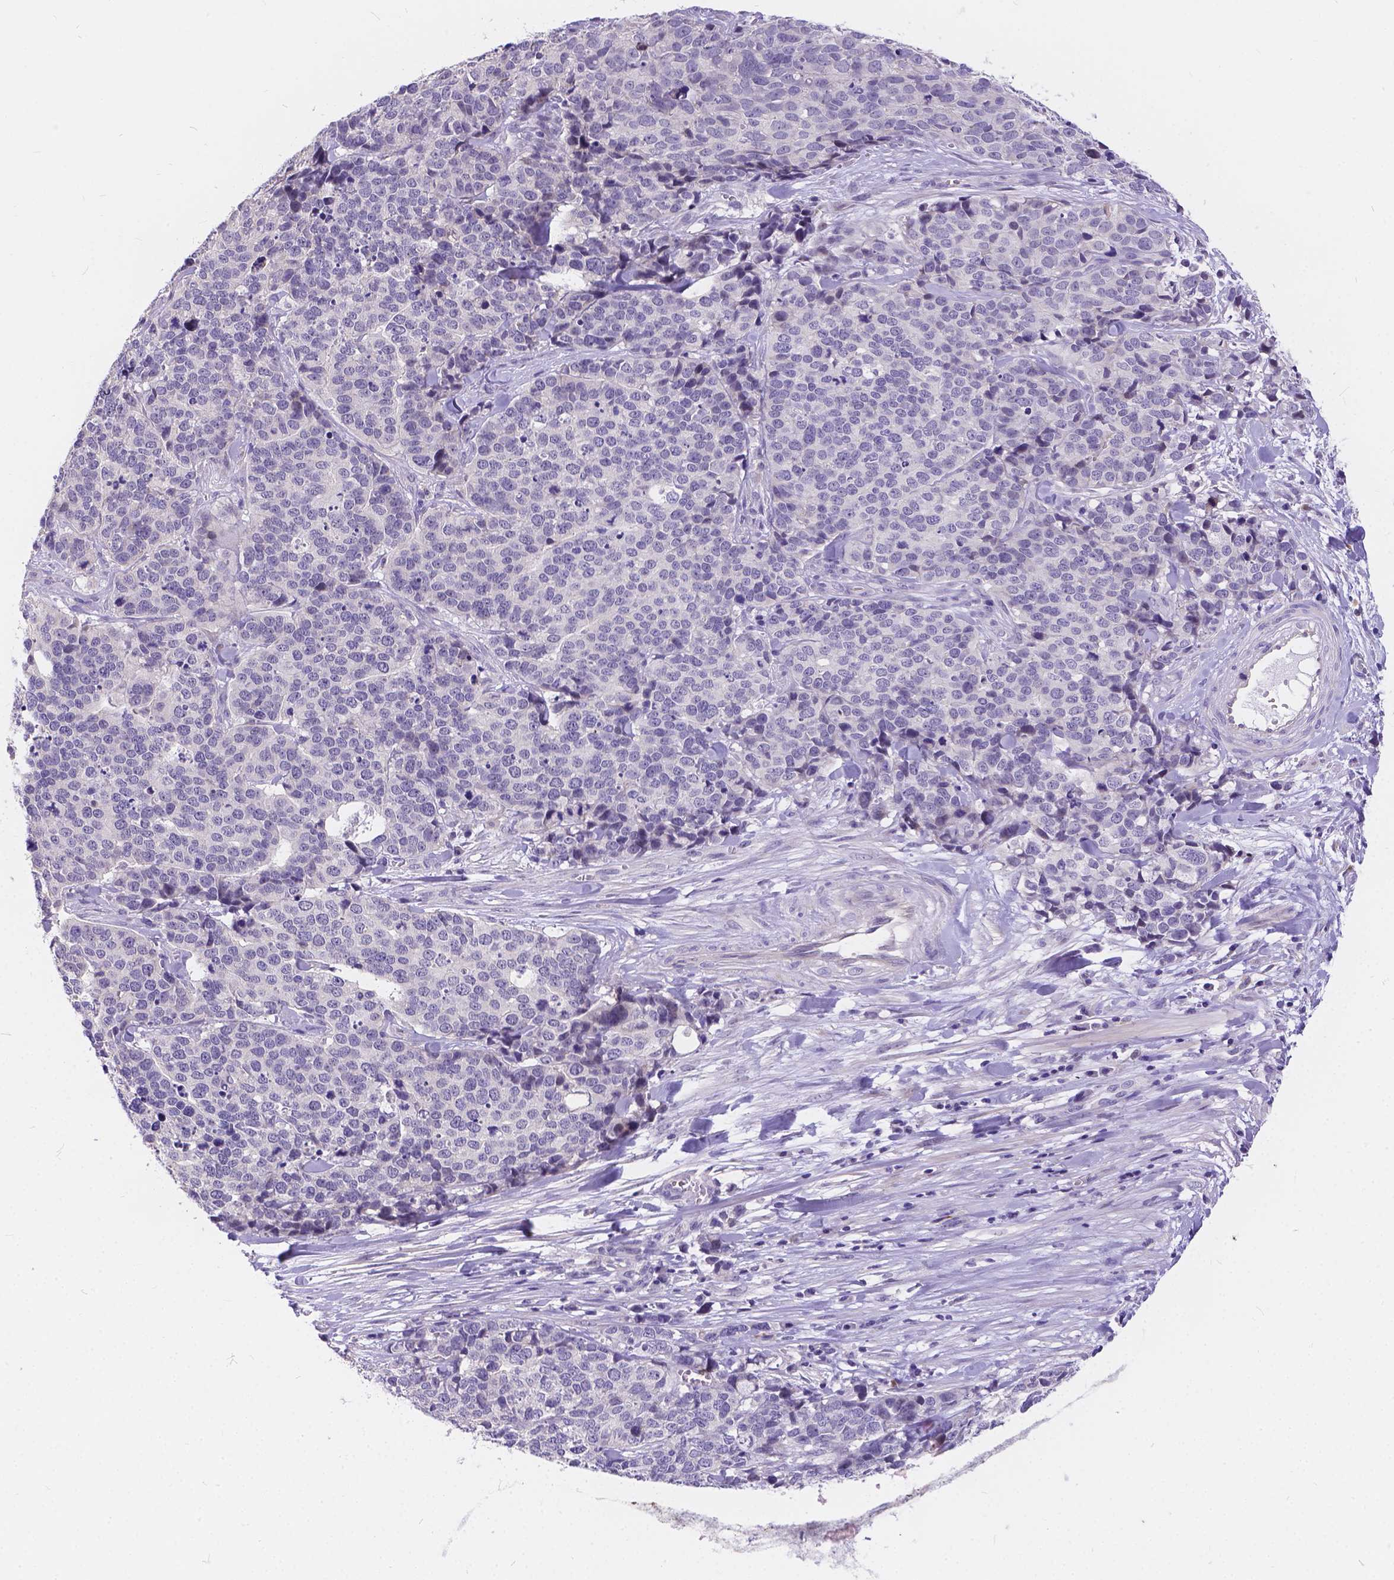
{"staining": {"intensity": "negative", "quantity": "none", "location": "none"}, "tissue": "ovarian cancer", "cell_type": "Tumor cells", "image_type": "cancer", "snomed": [{"axis": "morphology", "description": "Carcinoma, endometroid"}, {"axis": "topography", "description": "Ovary"}], "caption": "An immunohistochemistry image of endometroid carcinoma (ovarian) is shown. There is no staining in tumor cells of endometroid carcinoma (ovarian).", "gene": "DLEC1", "patient": {"sex": "female", "age": 65}}